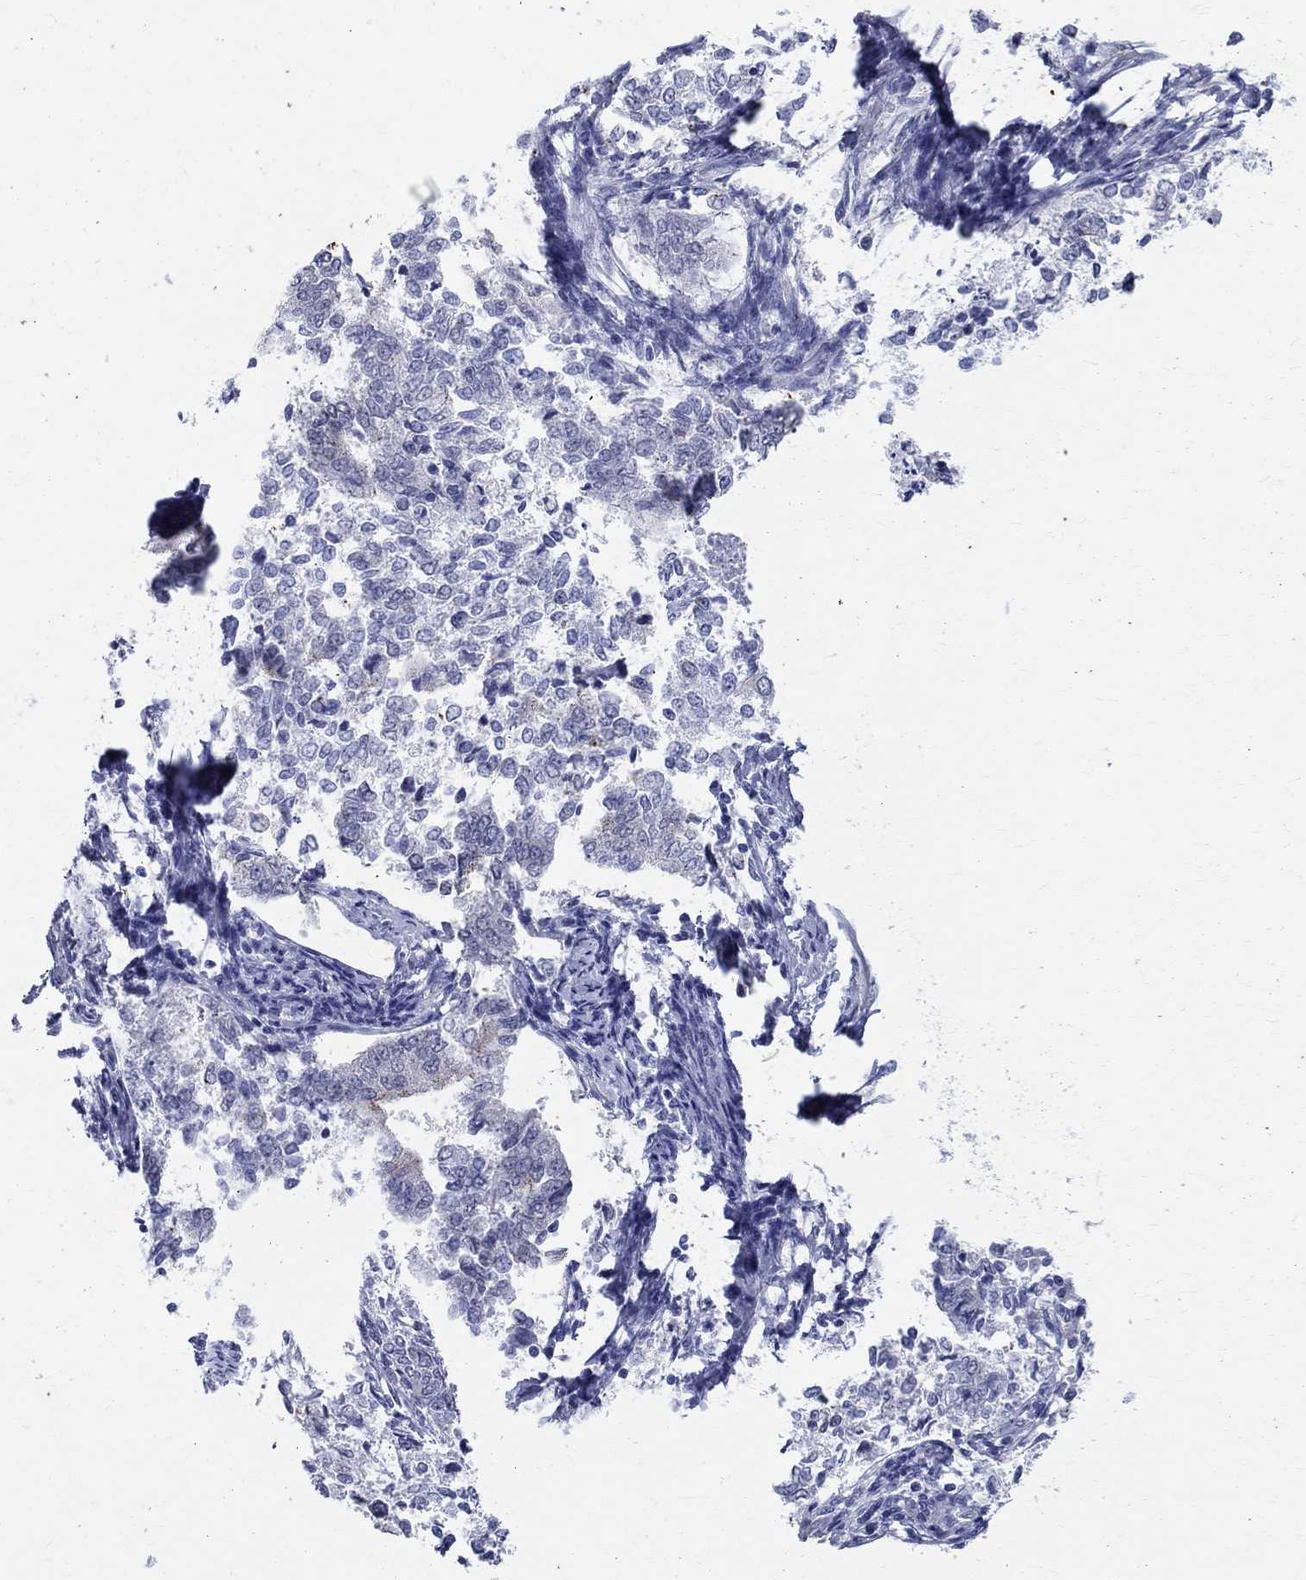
{"staining": {"intensity": "negative", "quantity": "none", "location": "none"}, "tissue": "endometrial cancer", "cell_type": "Tumor cells", "image_type": "cancer", "snomed": [{"axis": "morphology", "description": "Adenocarcinoma, NOS"}, {"axis": "topography", "description": "Endometrium"}], "caption": "The photomicrograph demonstrates no significant positivity in tumor cells of endometrial cancer (adenocarcinoma).", "gene": "CEP43", "patient": {"sex": "female", "age": 65}}